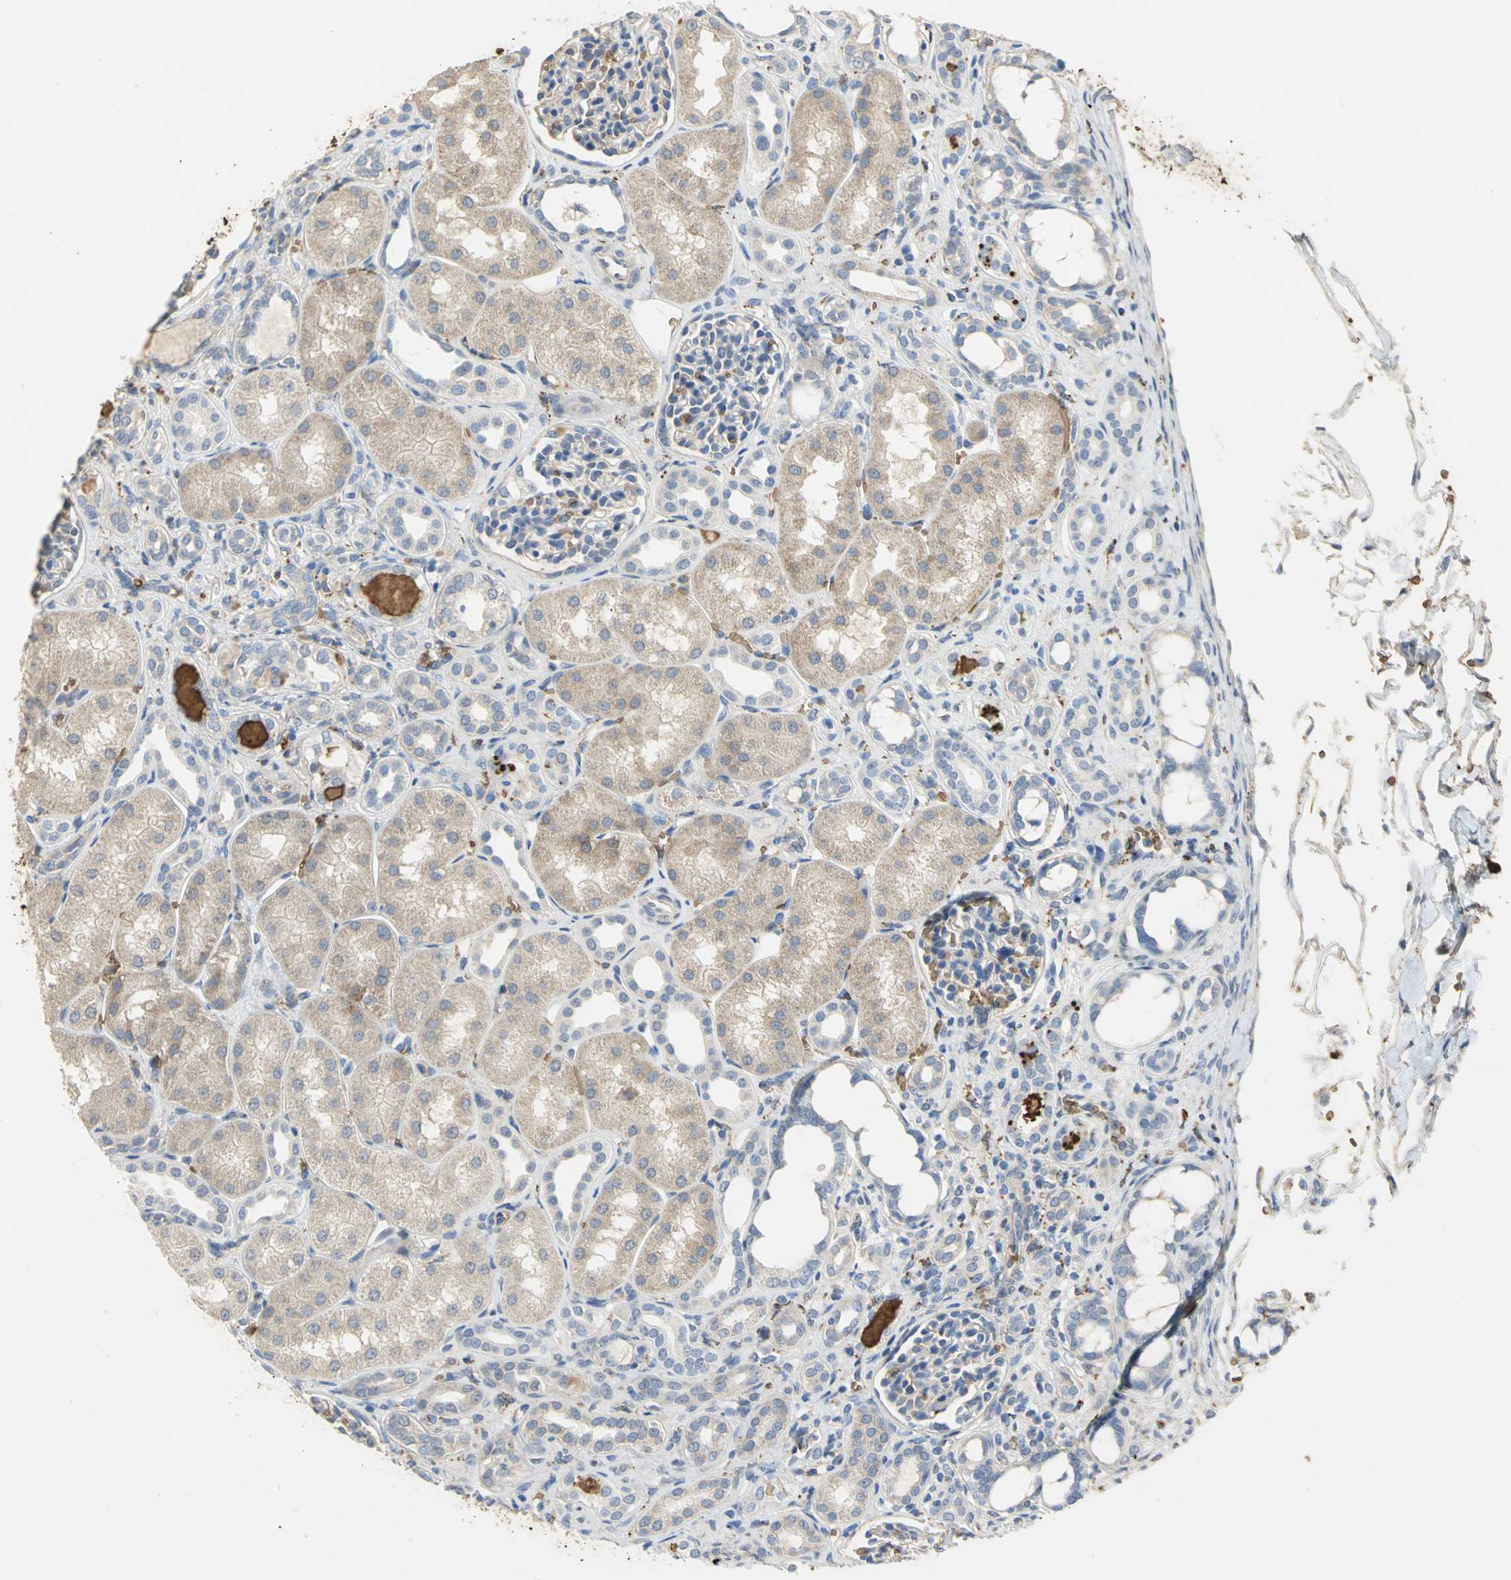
{"staining": {"intensity": "negative", "quantity": "none", "location": "none"}, "tissue": "kidney", "cell_type": "Cells in glomeruli", "image_type": "normal", "snomed": [{"axis": "morphology", "description": "Normal tissue, NOS"}, {"axis": "topography", "description": "Kidney"}], "caption": "Kidney stained for a protein using immunohistochemistry exhibits no positivity cells in glomeruli.", "gene": "TREM1", "patient": {"sex": "male", "age": 7}}